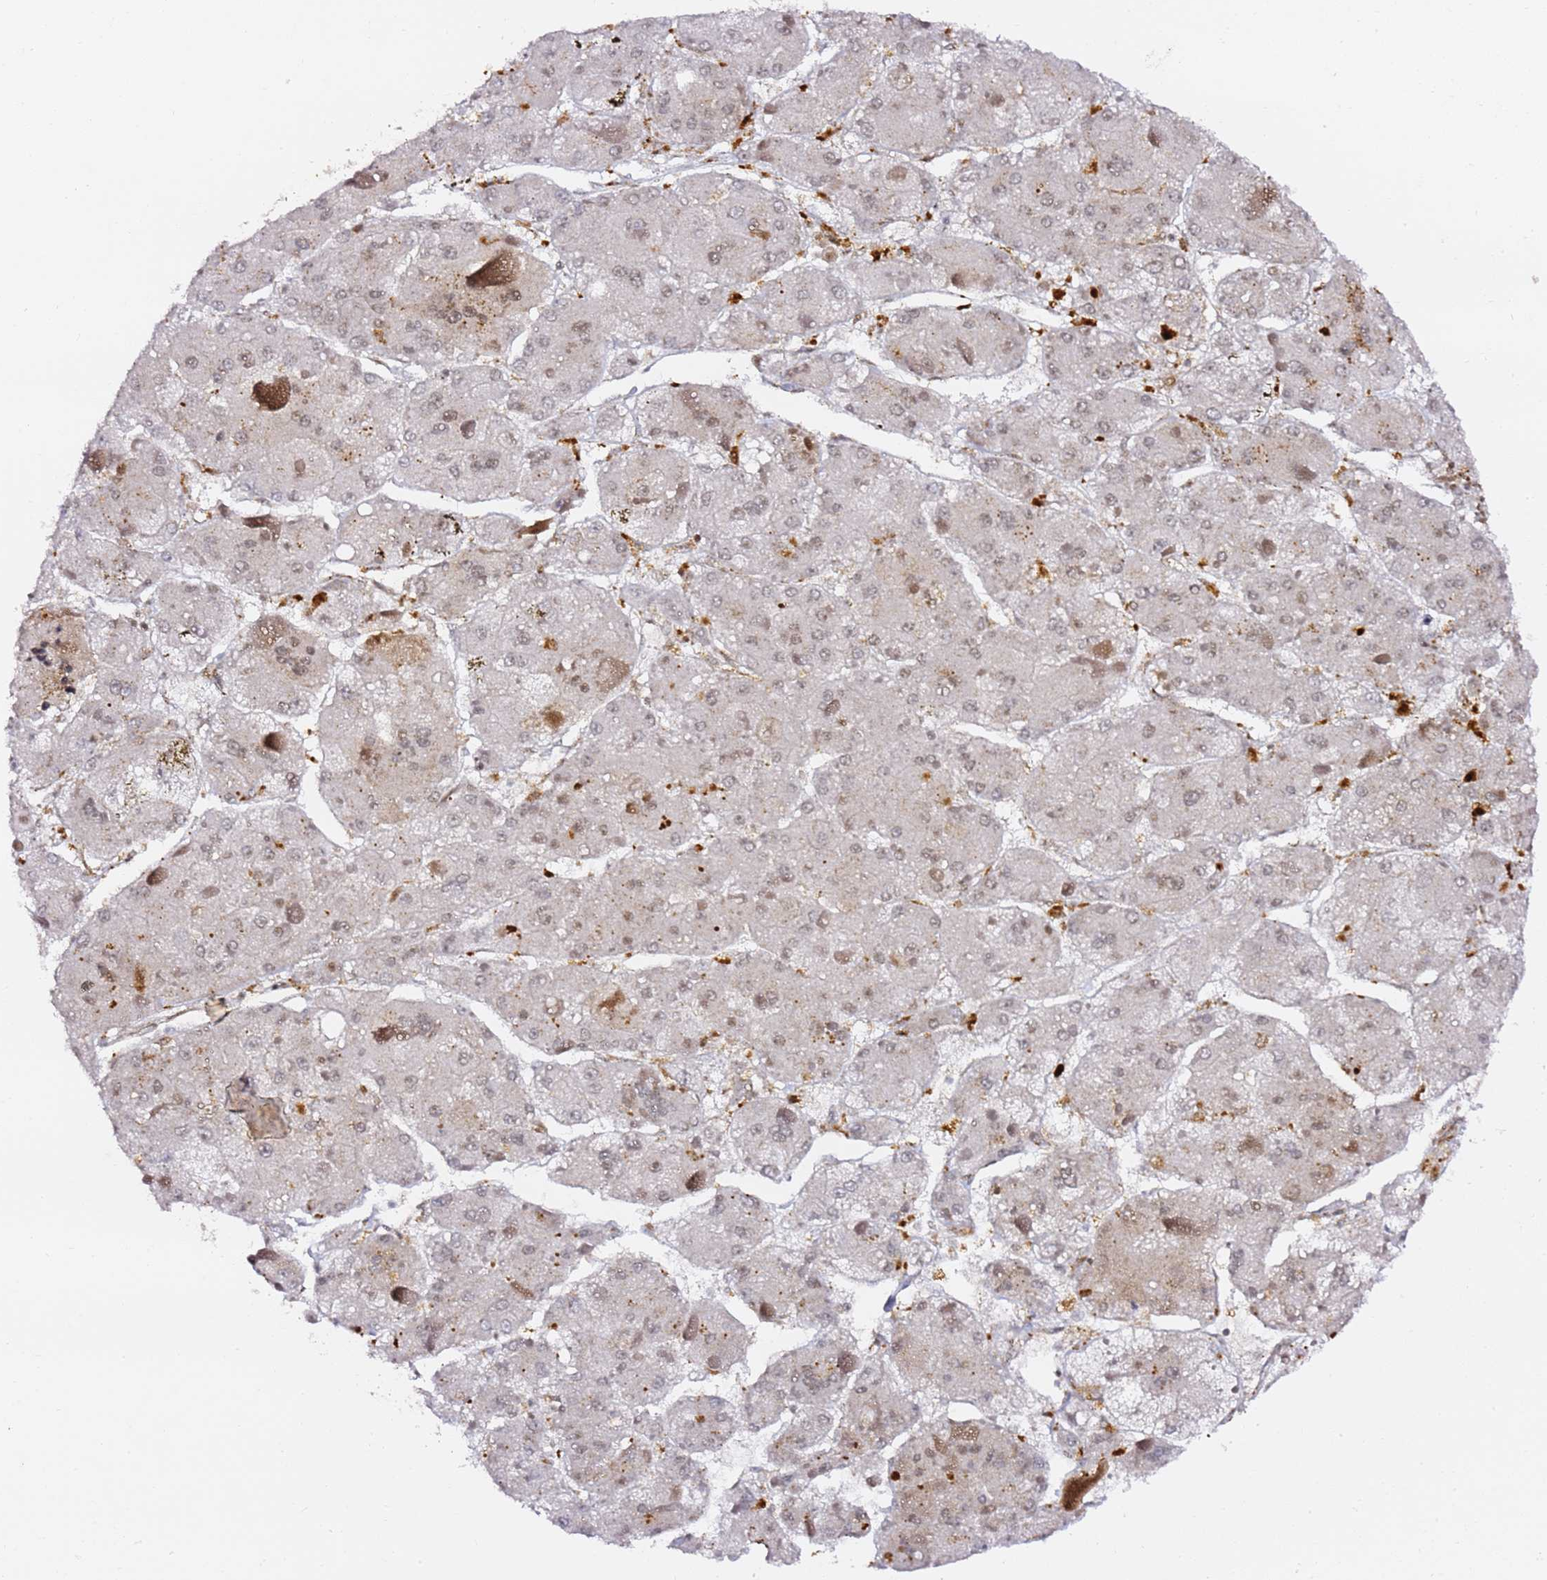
{"staining": {"intensity": "weak", "quantity": "<25%", "location": "nuclear"}, "tissue": "liver cancer", "cell_type": "Tumor cells", "image_type": "cancer", "snomed": [{"axis": "morphology", "description": "Carcinoma, Hepatocellular, NOS"}, {"axis": "topography", "description": "Liver"}], "caption": "Liver cancer stained for a protein using IHC displays no expression tumor cells.", "gene": "GBP2", "patient": {"sex": "female", "age": 73}}